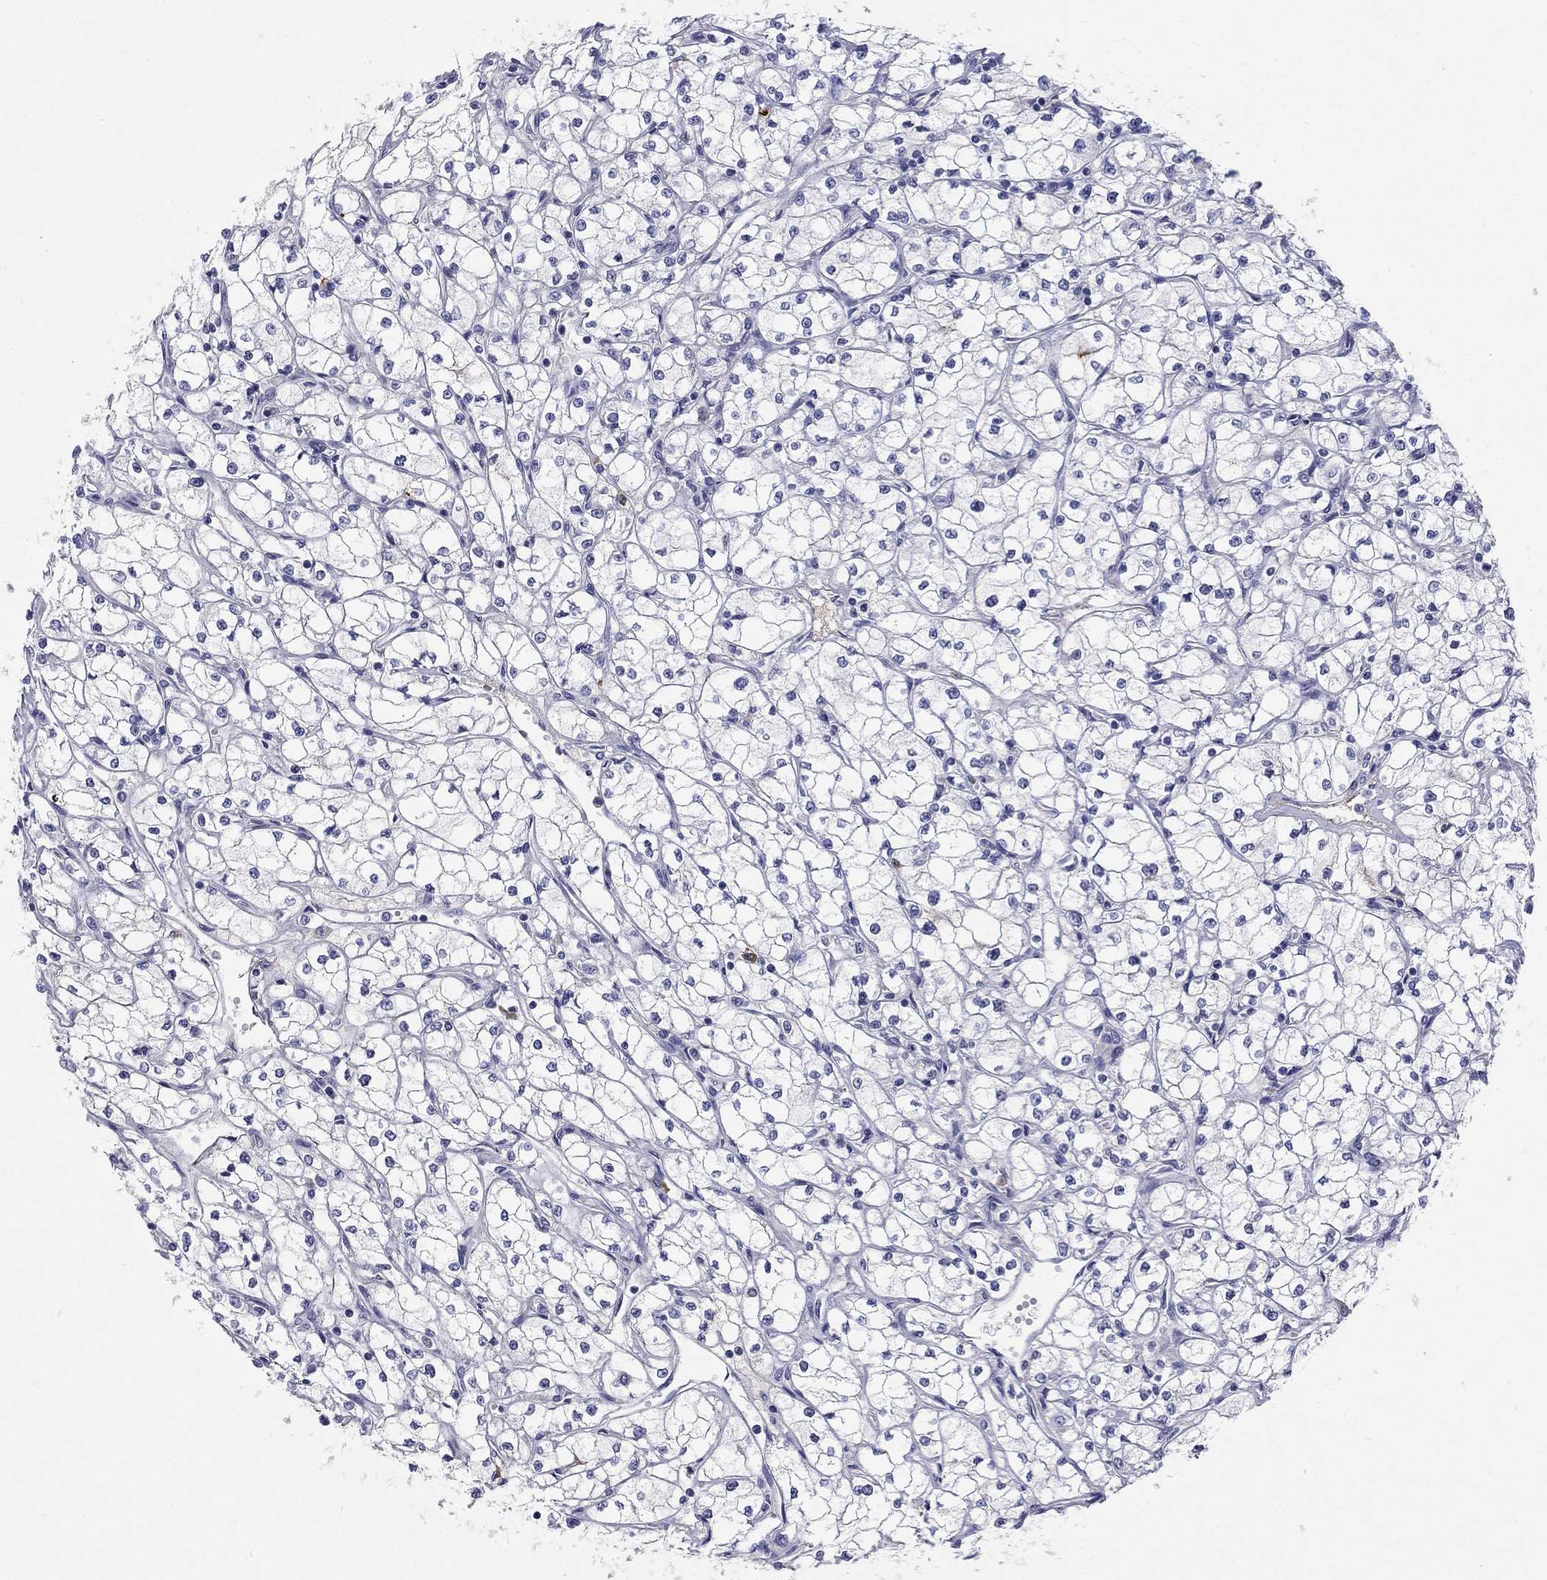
{"staining": {"intensity": "negative", "quantity": "none", "location": "none"}, "tissue": "renal cancer", "cell_type": "Tumor cells", "image_type": "cancer", "snomed": [{"axis": "morphology", "description": "Adenocarcinoma, NOS"}, {"axis": "topography", "description": "Kidney"}], "caption": "Protein analysis of renal adenocarcinoma shows no significant positivity in tumor cells.", "gene": "PHOX2B", "patient": {"sex": "male", "age": 67}}